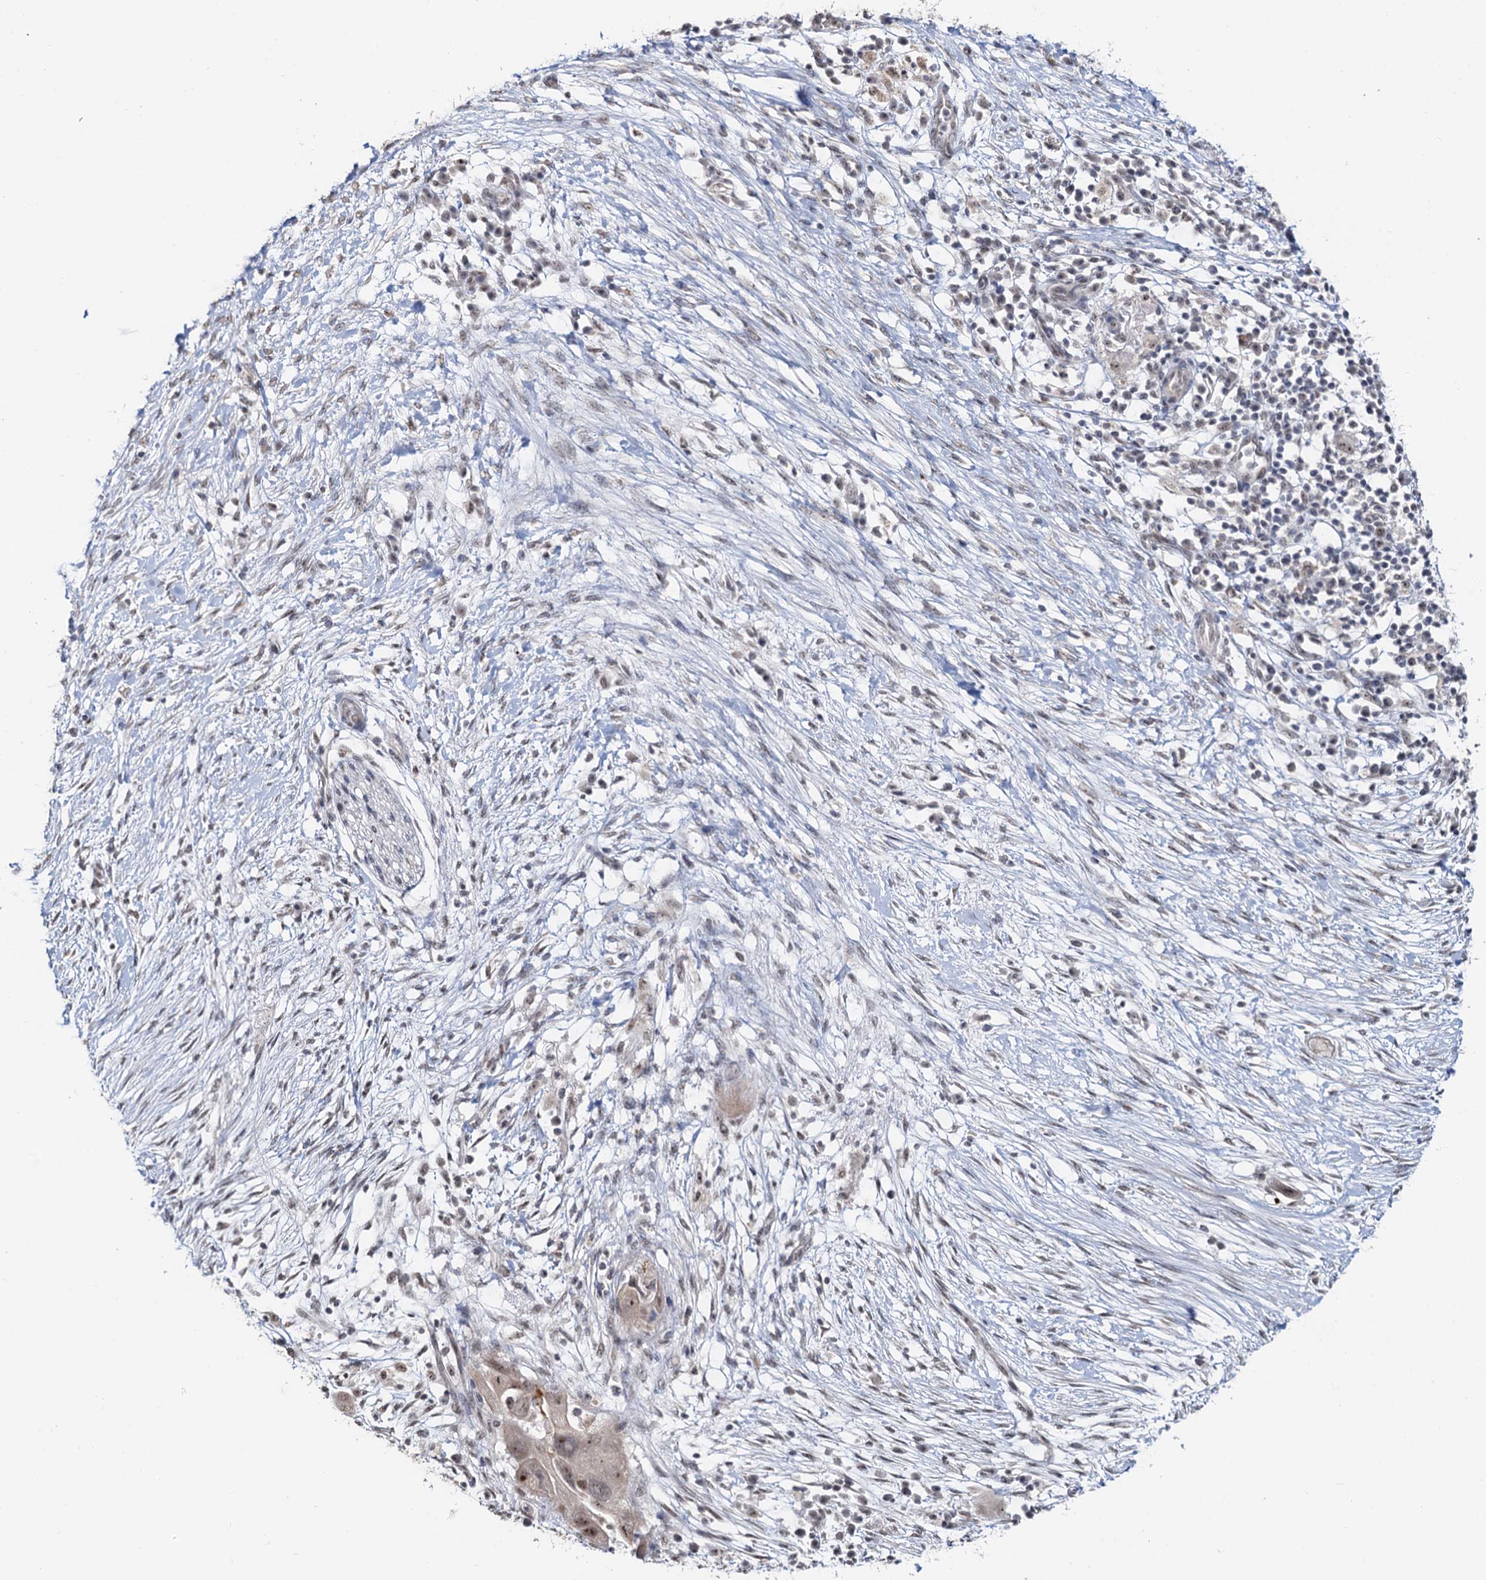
{"staining": {"intensity": "moderate", "quantity": ">75%", "location": "nuclear"}, "tissue": "pancreatic cancer", "cell_type": "Tumor cells", "image_type": "cancer", "snomed": [{"axis": "morphology", "description": "Adenocarcinoma, NOS"}, {"axis": "topography", "description": "Pancreas"}], "caption": "Protein staining by immunohistochemistry reveals moderate nuclear expression in approximately >75% of tumor cells in pancreatic cancer.", "gene": "NAT10", "patient": {"sex": "male", "age": 68}}